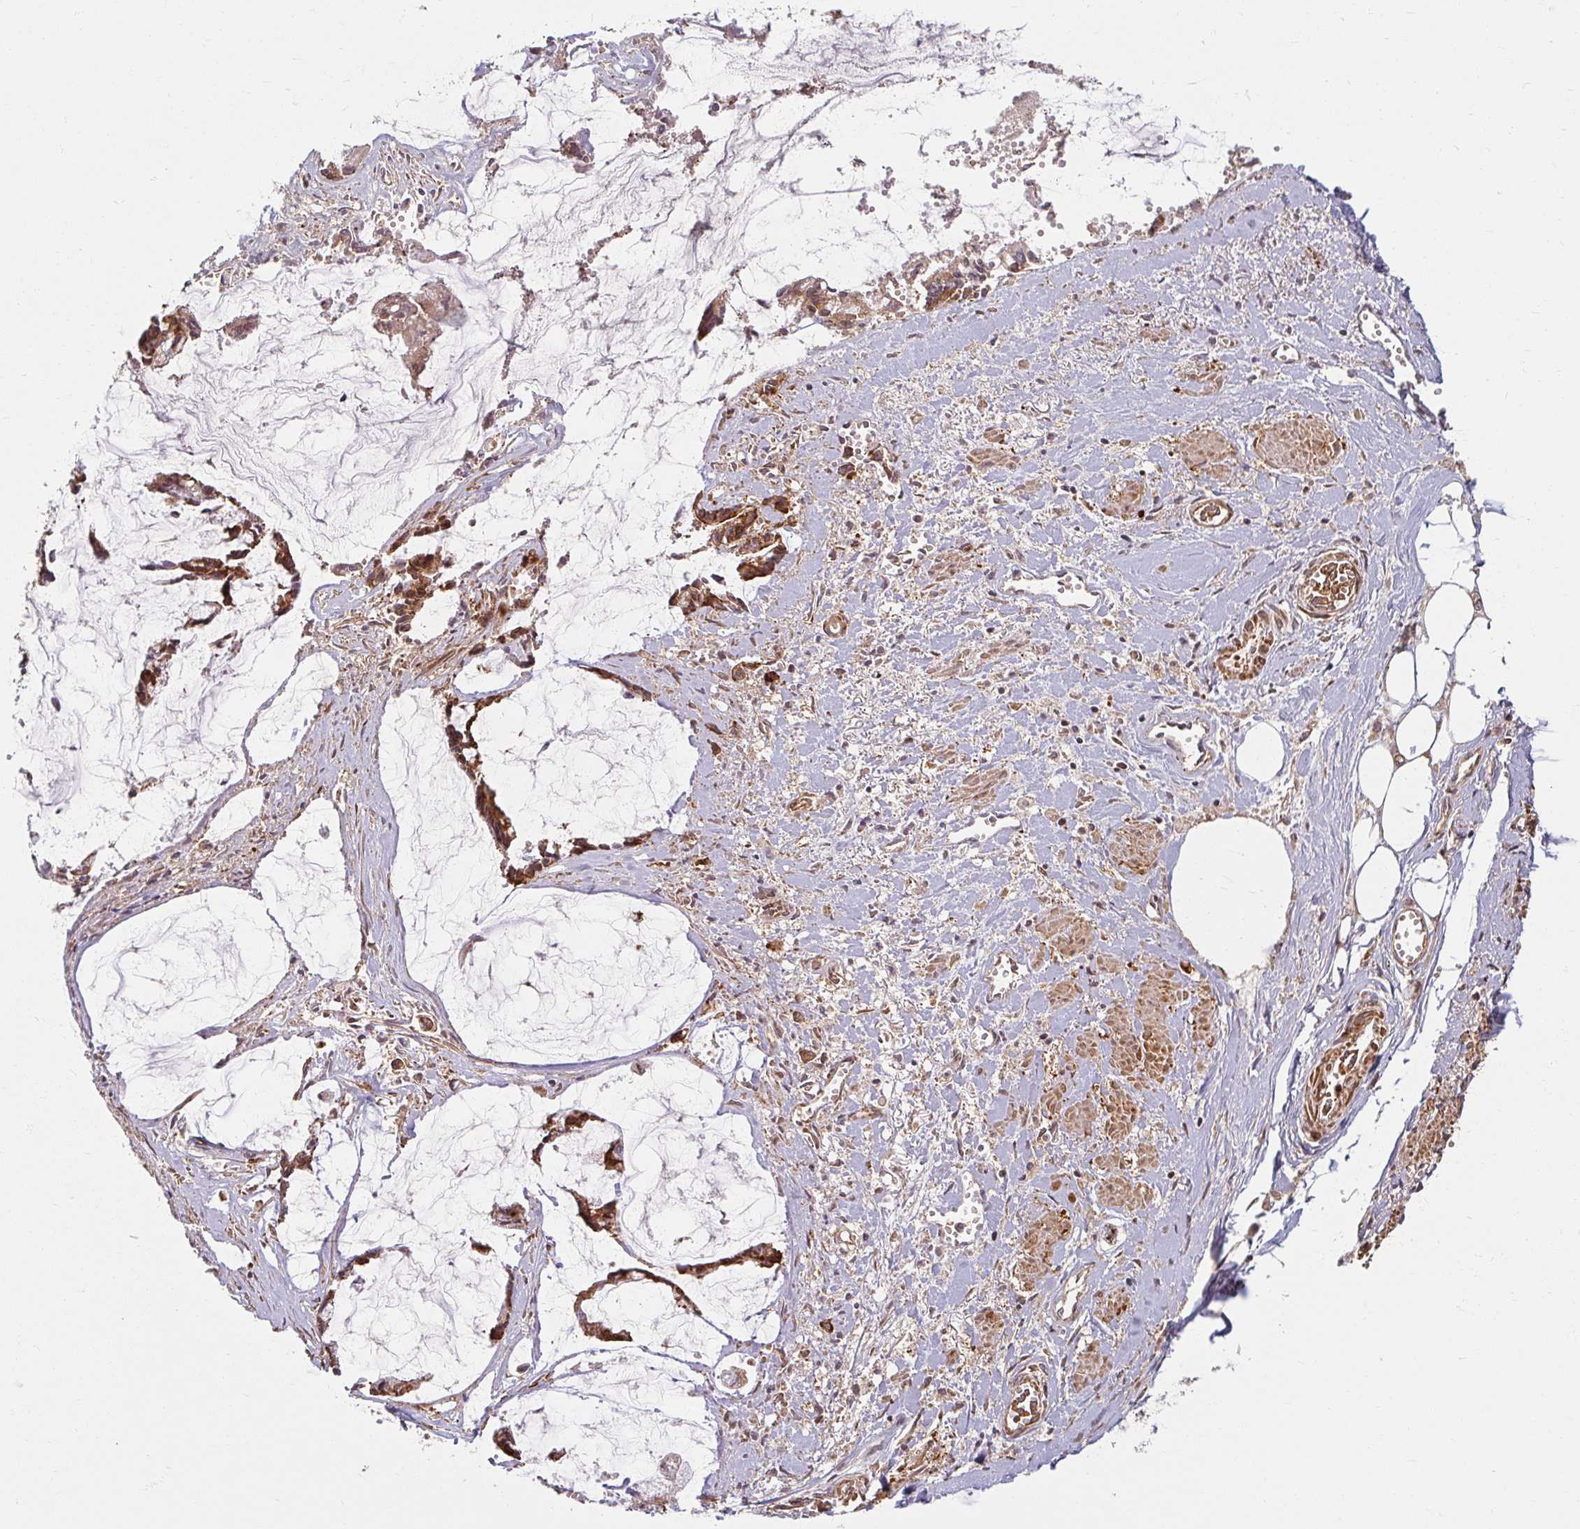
{"staining": {"intensity": "moderate", "quantity": ">75%", "location": "cytoplasmic/membranous"}, "tissue": "ovarian cancer", "cell_type": "Tumor cells", "image_type": "cancer", "snomed": [{"axis": "morphology", "description": "Cystadenocarcinoma, mucinous, NOS"}, {"axis": "topography", "description": "Ovary"}], "caption": "Human mucinous cystadenocarcinoma (ovarian) stained for a protein (brown) demonstrates moderate cytoplasmic/membranous positive staining in approximately >75% of tumor cells.", "gene": "BTF3", "patient": {"sex": "female", "age": 90}}